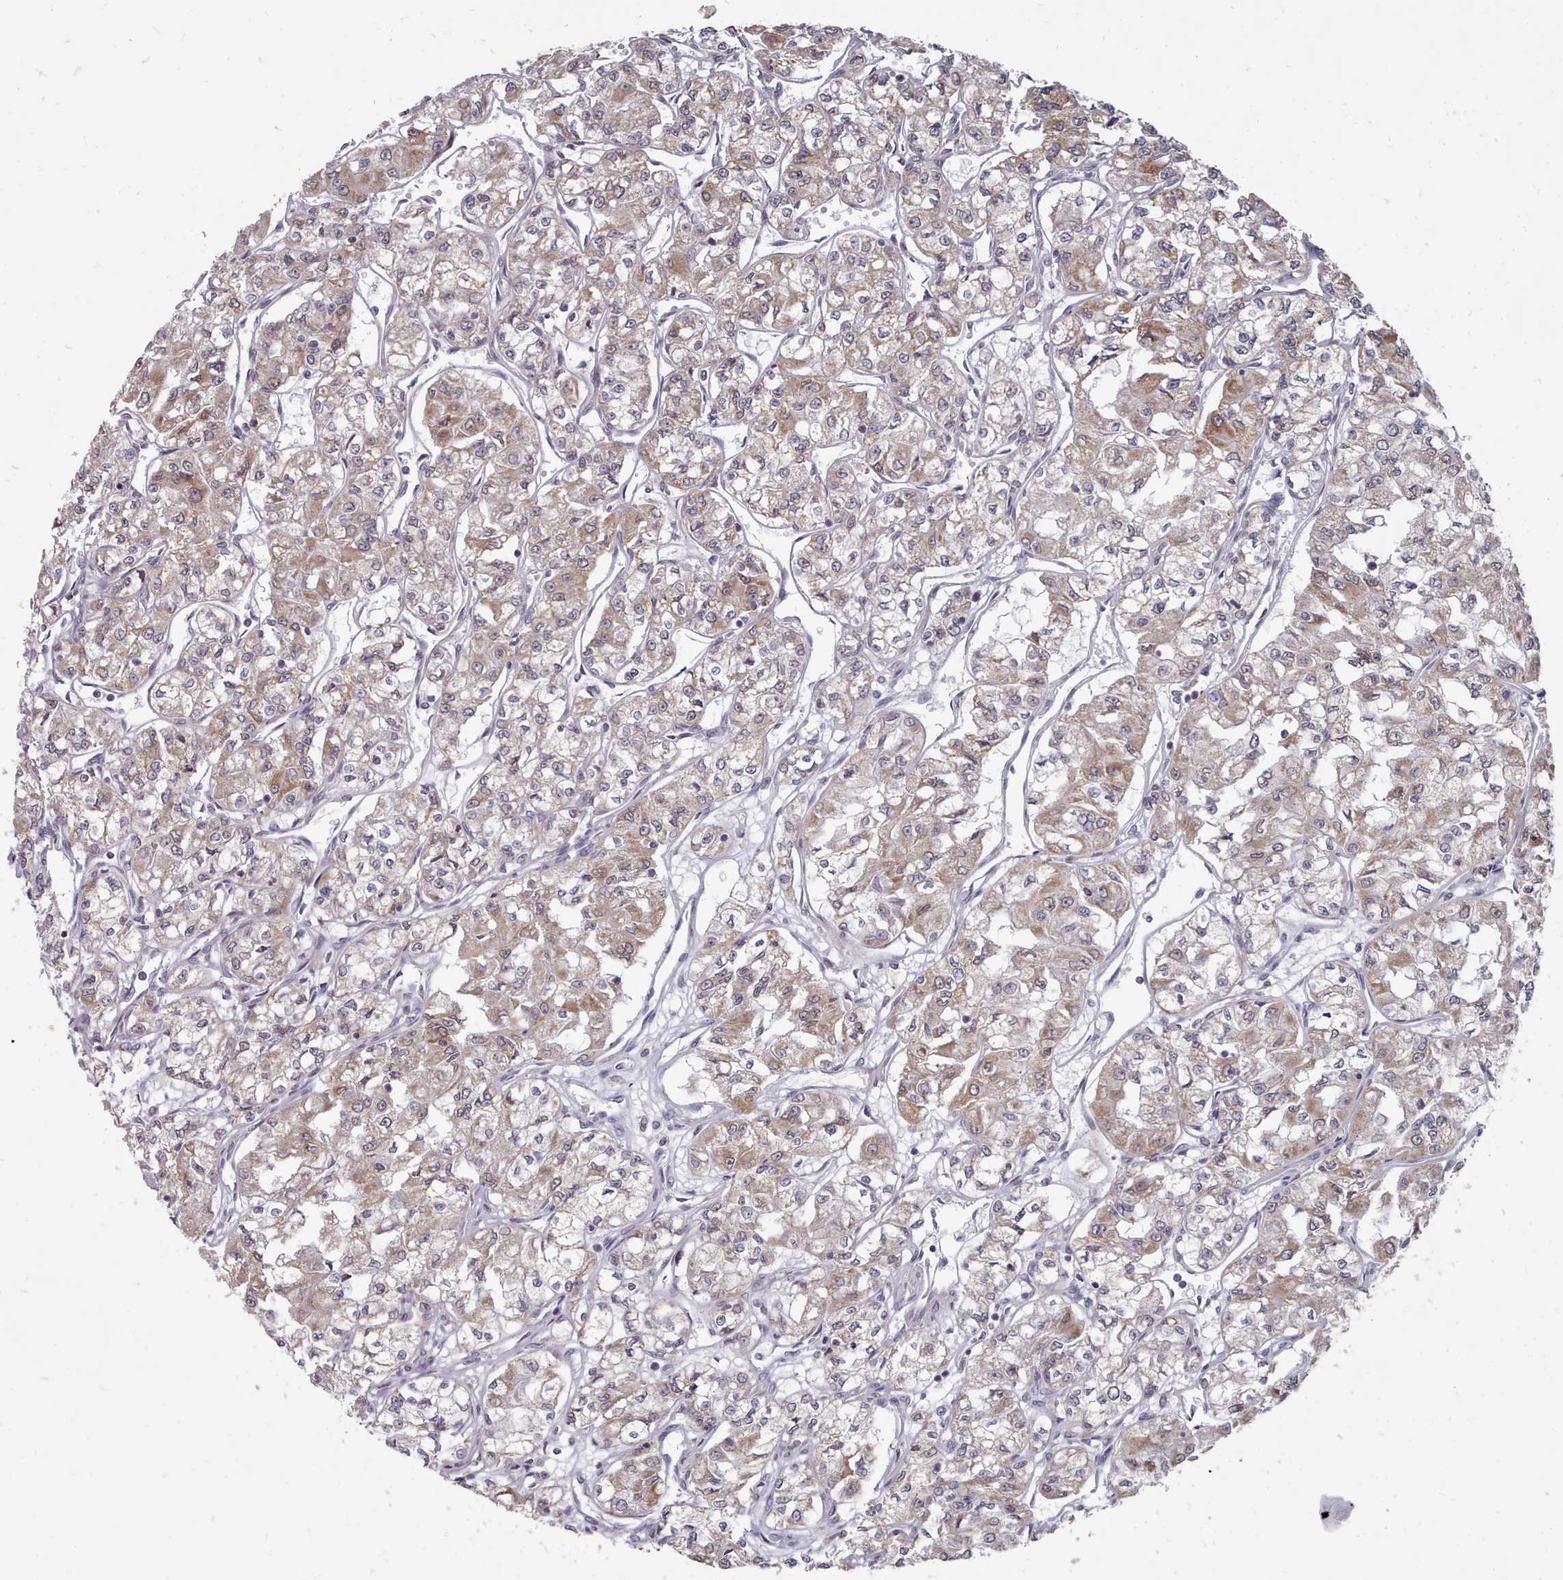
{"staining": {"intensity": "moderate", "quantity": ">75%", "location": "cytoplasmic/membranous"}, "tissue": "renal cancer", "cell_type": "Tumor cells", "image_type": "cancer", "snomed": [{"axis": "morphology", "description": "Adenocarcinoma, NOS"}, {"axis": "topography", "description": "Kidney"}], "caption": "Renal cancer (adenocarcinoma) stained for a protein displays moderate cytoplasmic/membranous positivity in tumor cells.", "gene": "ACKR3", "patient": {"sex": "male", "age": 59}}